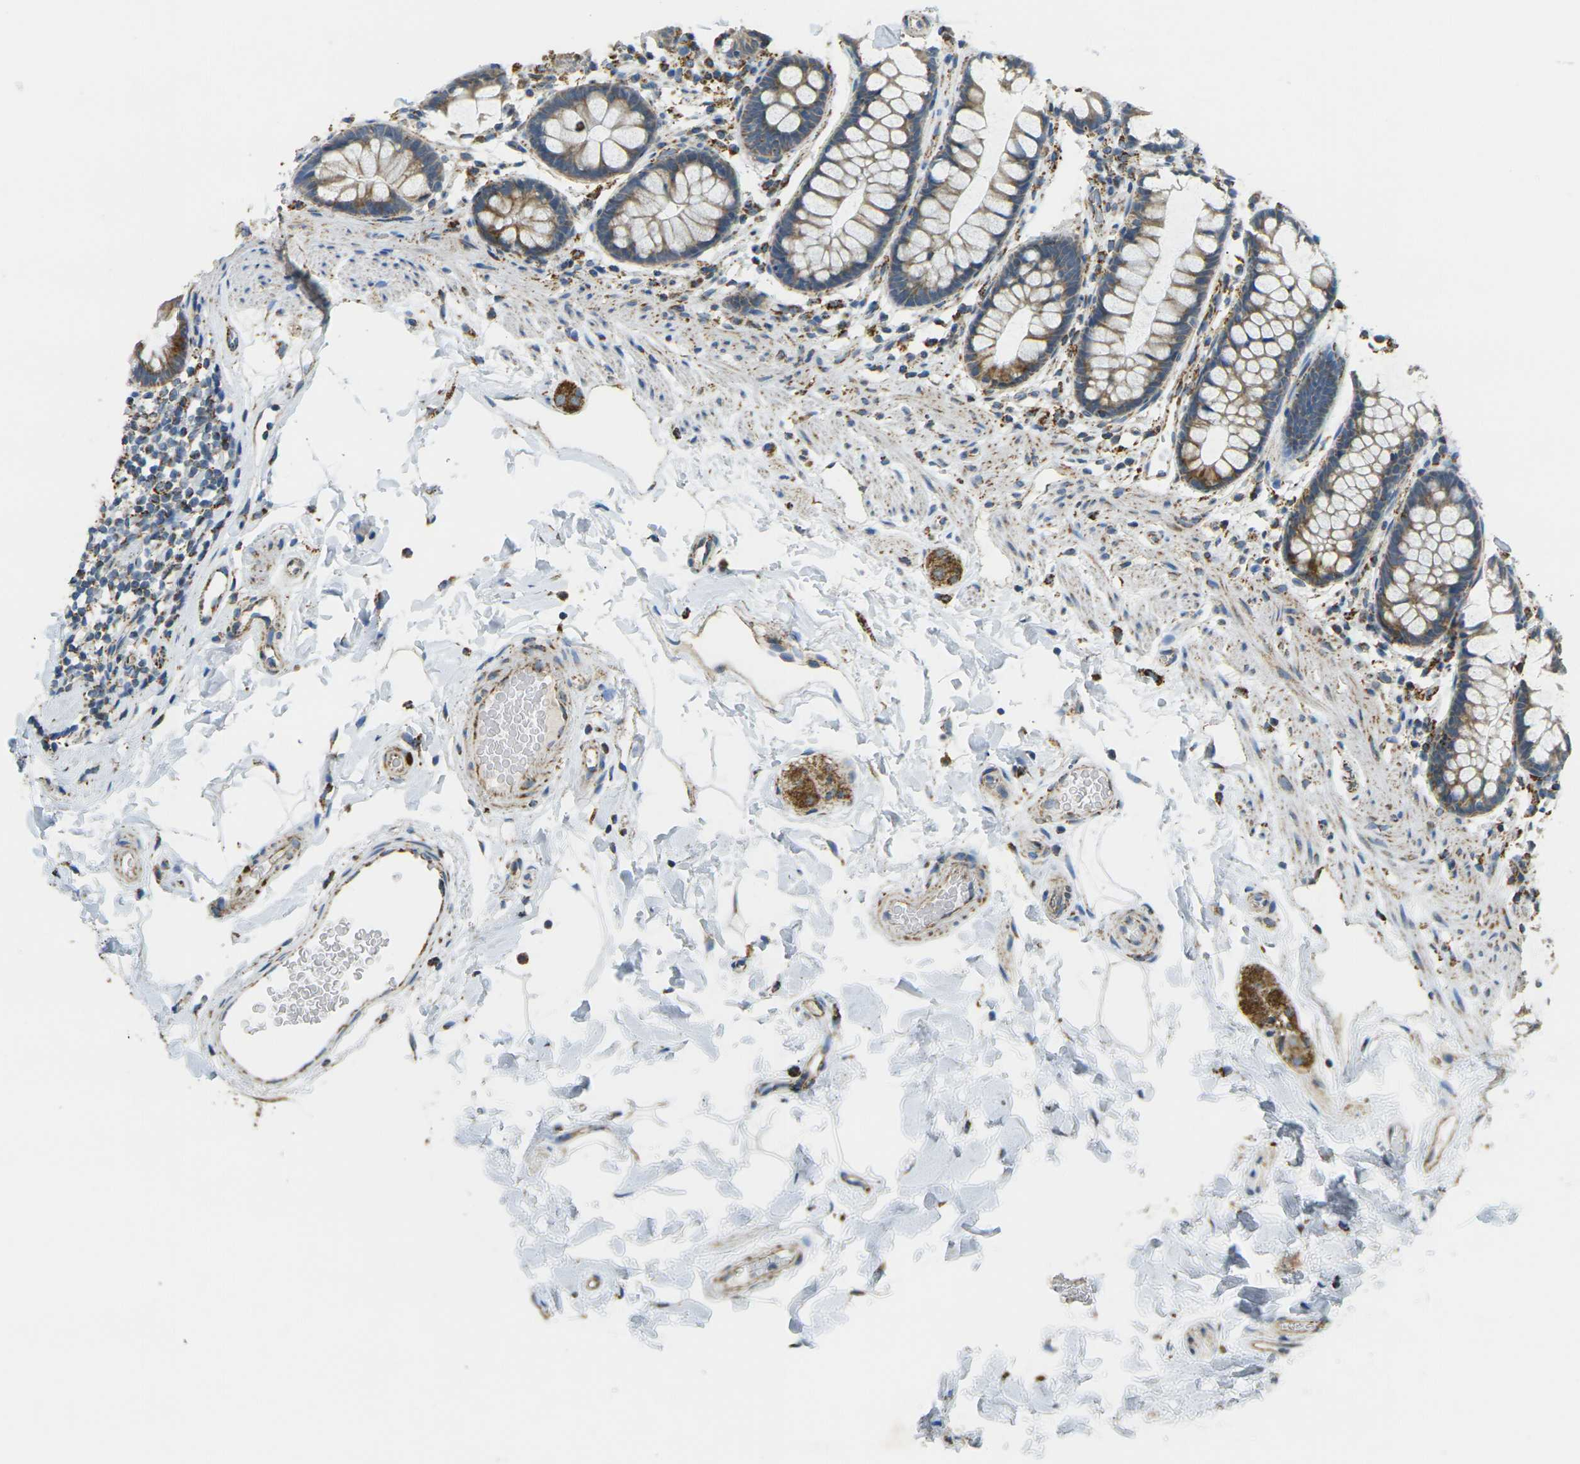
{"staining": {"intensity": "moderate", "quantity": ">75%", "location": "cytoplasmic/membranous"}, "tissue": "colon", "cell_type": "Endothelial cells", "image_type": "normal", "snomed": [{"axis": "morphology", "description": "Normal tissue, NOS"}, {"axis": "topography", "description": "Colon"}], "caption": "Protein expression analysis of benign human colon reveals moderate cytoplasmic/membranous expression in about >75% of endothelial cells. (Brightfield microscopy of DAB IHC at high magnification).", "gene": "CYB5R1", "patient": {"sex": "female", "age": 80}}